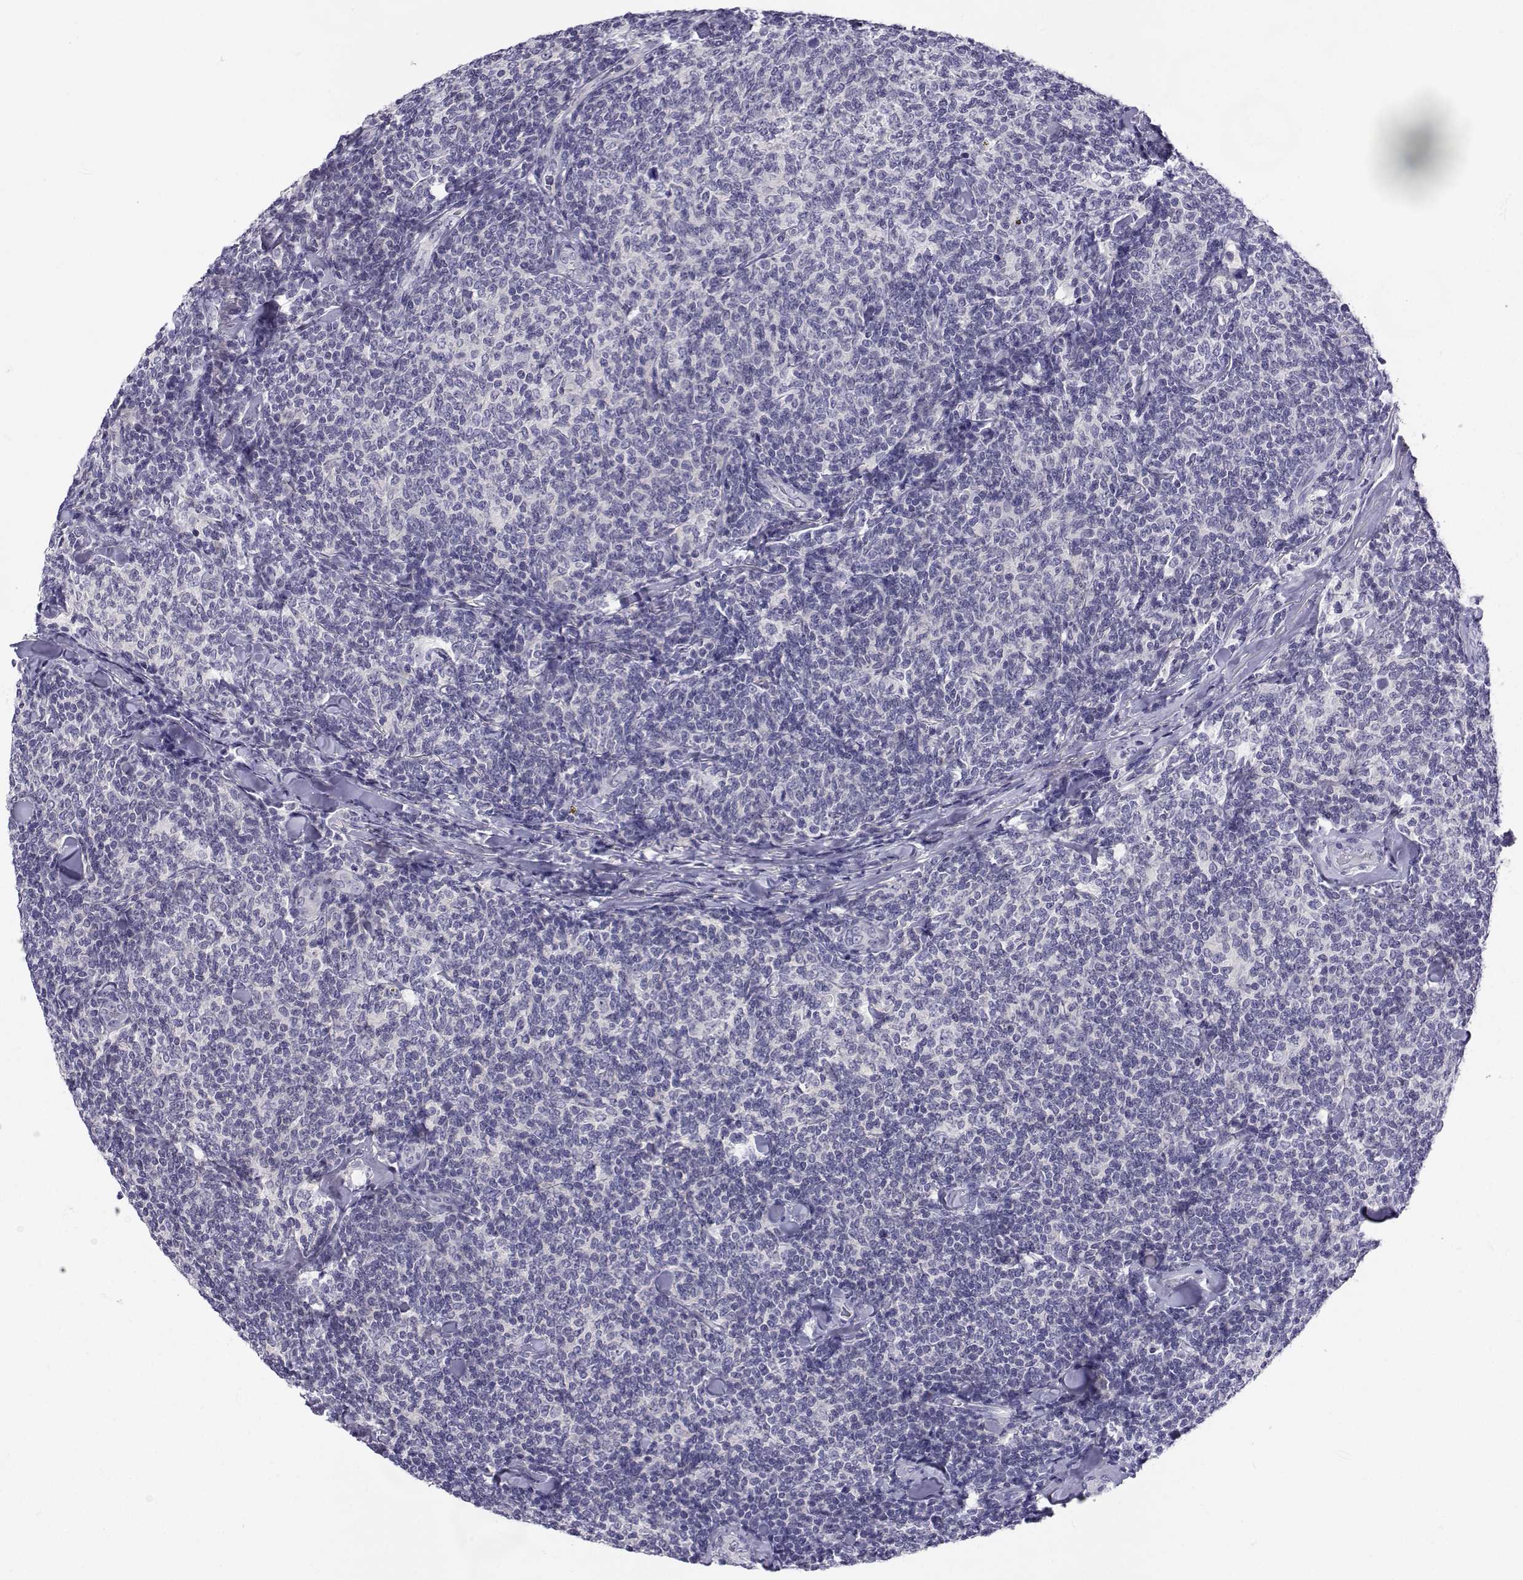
{"staining": {"intensity": "negative", "quantity": "none", "location": "none"}, "tissue": "lymphoma", "cell_type": "Tumor cells", "image_type": "cancer", "snomed": [{"axis": "morphology", "description": "Malignant lymphoma, non-Hodgkin's type, Low grade"}, {"axis": "topography", "description": "Lymph node"}], "caption": "IHC micrograph of neoplastic tissue: malignant lymphoma, non-Hodgkin's type (low-grade) stained with DAB exhibits no significant protein staining in tumor cells.", "gene": "SLC6A3", "patient": {"sex": "female", "age": 56}}